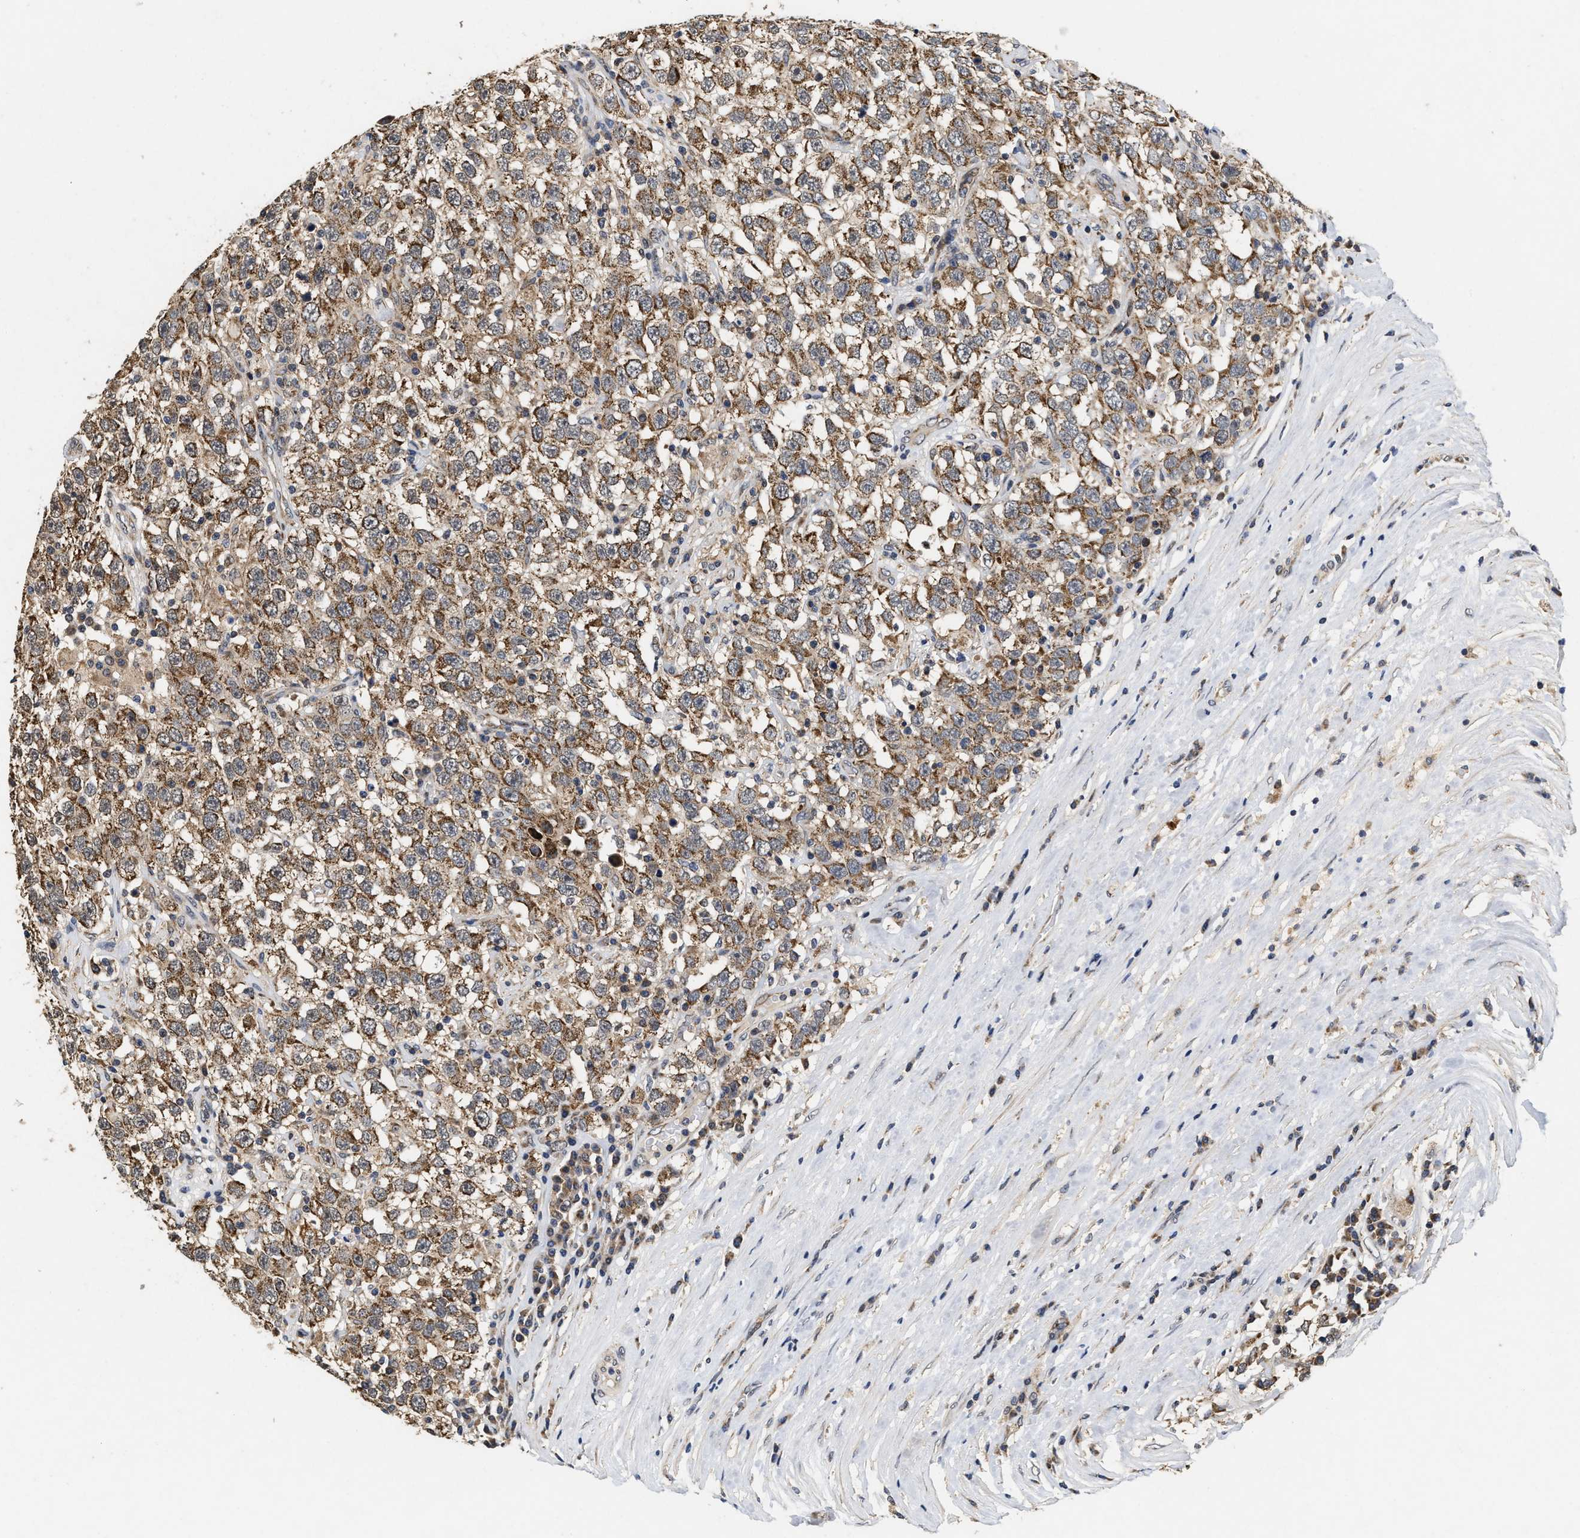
{"staining": {"intensity": "moderate", "quantity": ">75%", "location": "cytoplasmic/membranous"}, "tissue": "testis cancer", "cell_type": "Tumor cells", "image_type": "cancer", "snomed": [{"axis": "morphology", "description": "Seminoma, NOS"}, {"axis": "topography", "description": "Testis"}], "caption": "Protein analysis of seminoma (testis) tissue shows moderate cytoplasmic/membranous expression in approximately >75% of tumor cells. (DAB (3,3'-diaminobenzidine) IHC with brightfield microscopy, high magnification).", "gene": "SCYL2", "patient": {"sex": "male", "age": 41}}